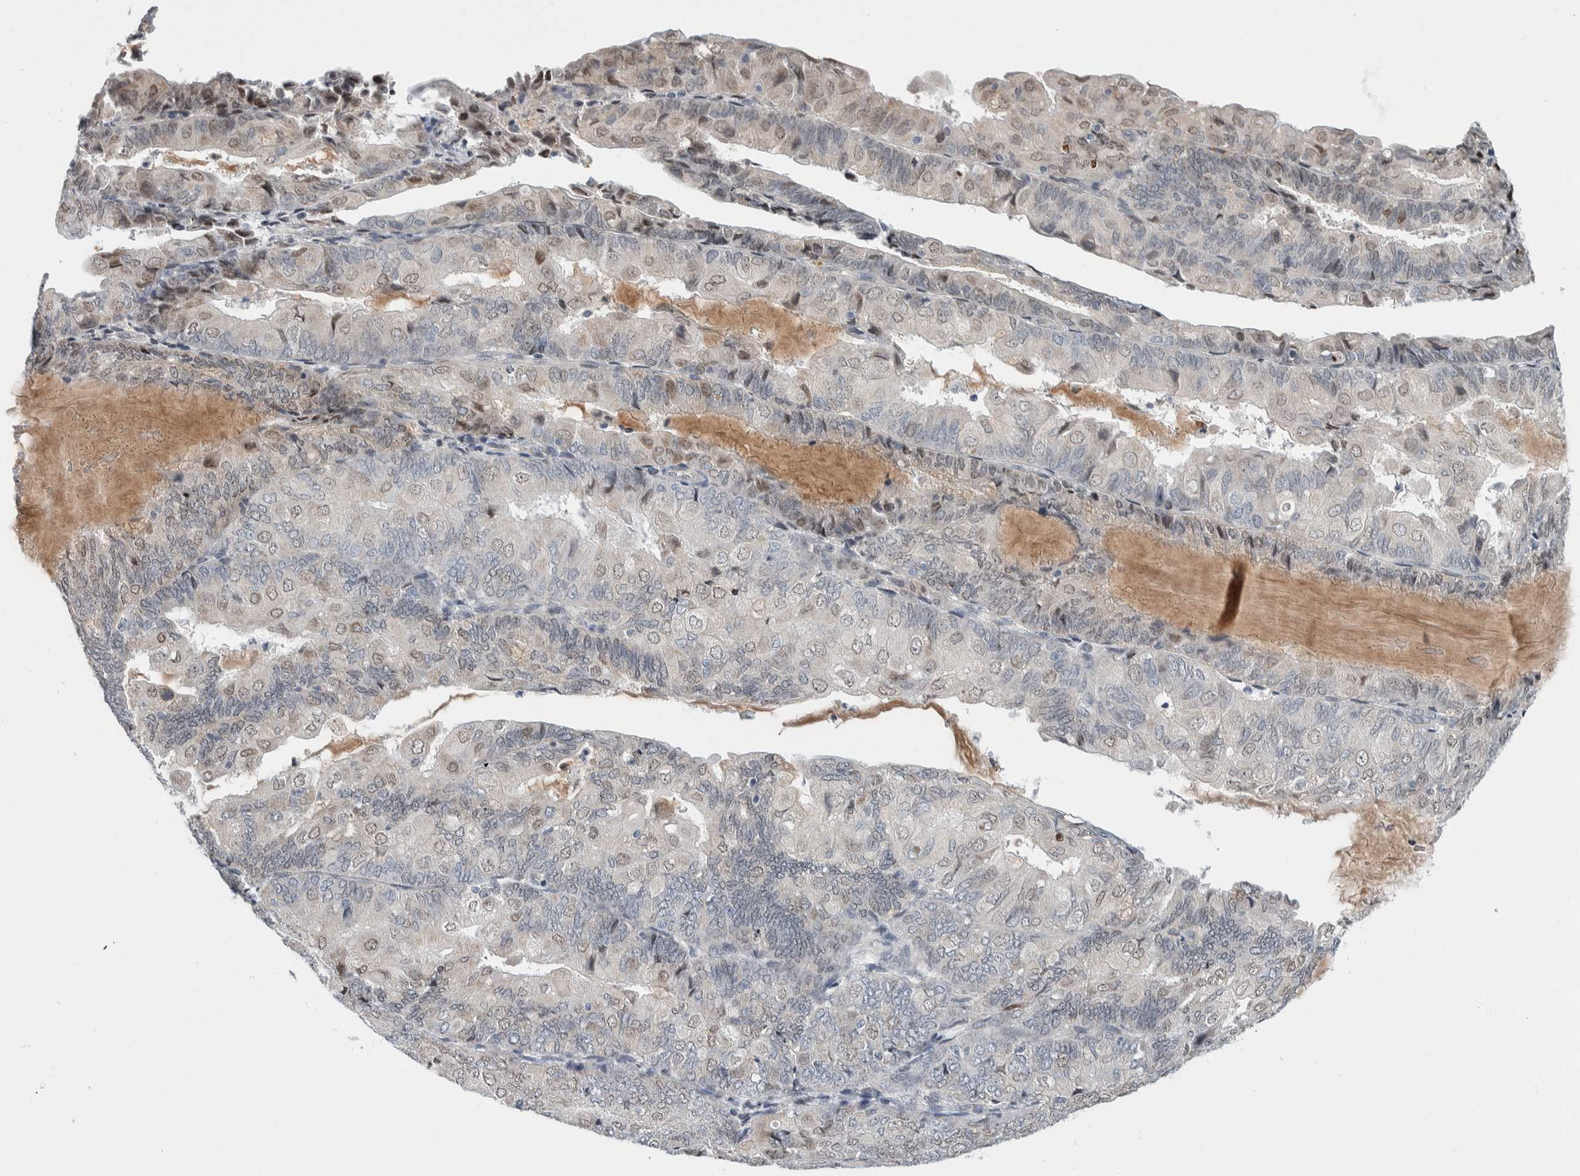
{"staining": {"intensity": "weak", "quantity": "<25%", "location": "cytoplasmic/membranous"}, "tissue": "endometrial cancer", "cell_type": "Tumor cells", "image_type": "cancer", "snomed": [{"axis": "morphology", "description": "Adenocarcinoma, NOS"}, {"axis": "topography", "description": "Endometrium"}], "caption": "The immunohistochemistry (IHC) micrograph has no significant positivity in tumor cells of adenocarcinoma (endometrial) tissue.", "gene": "NEUROD1", "patient": {"sex": "female", "age": 81}}